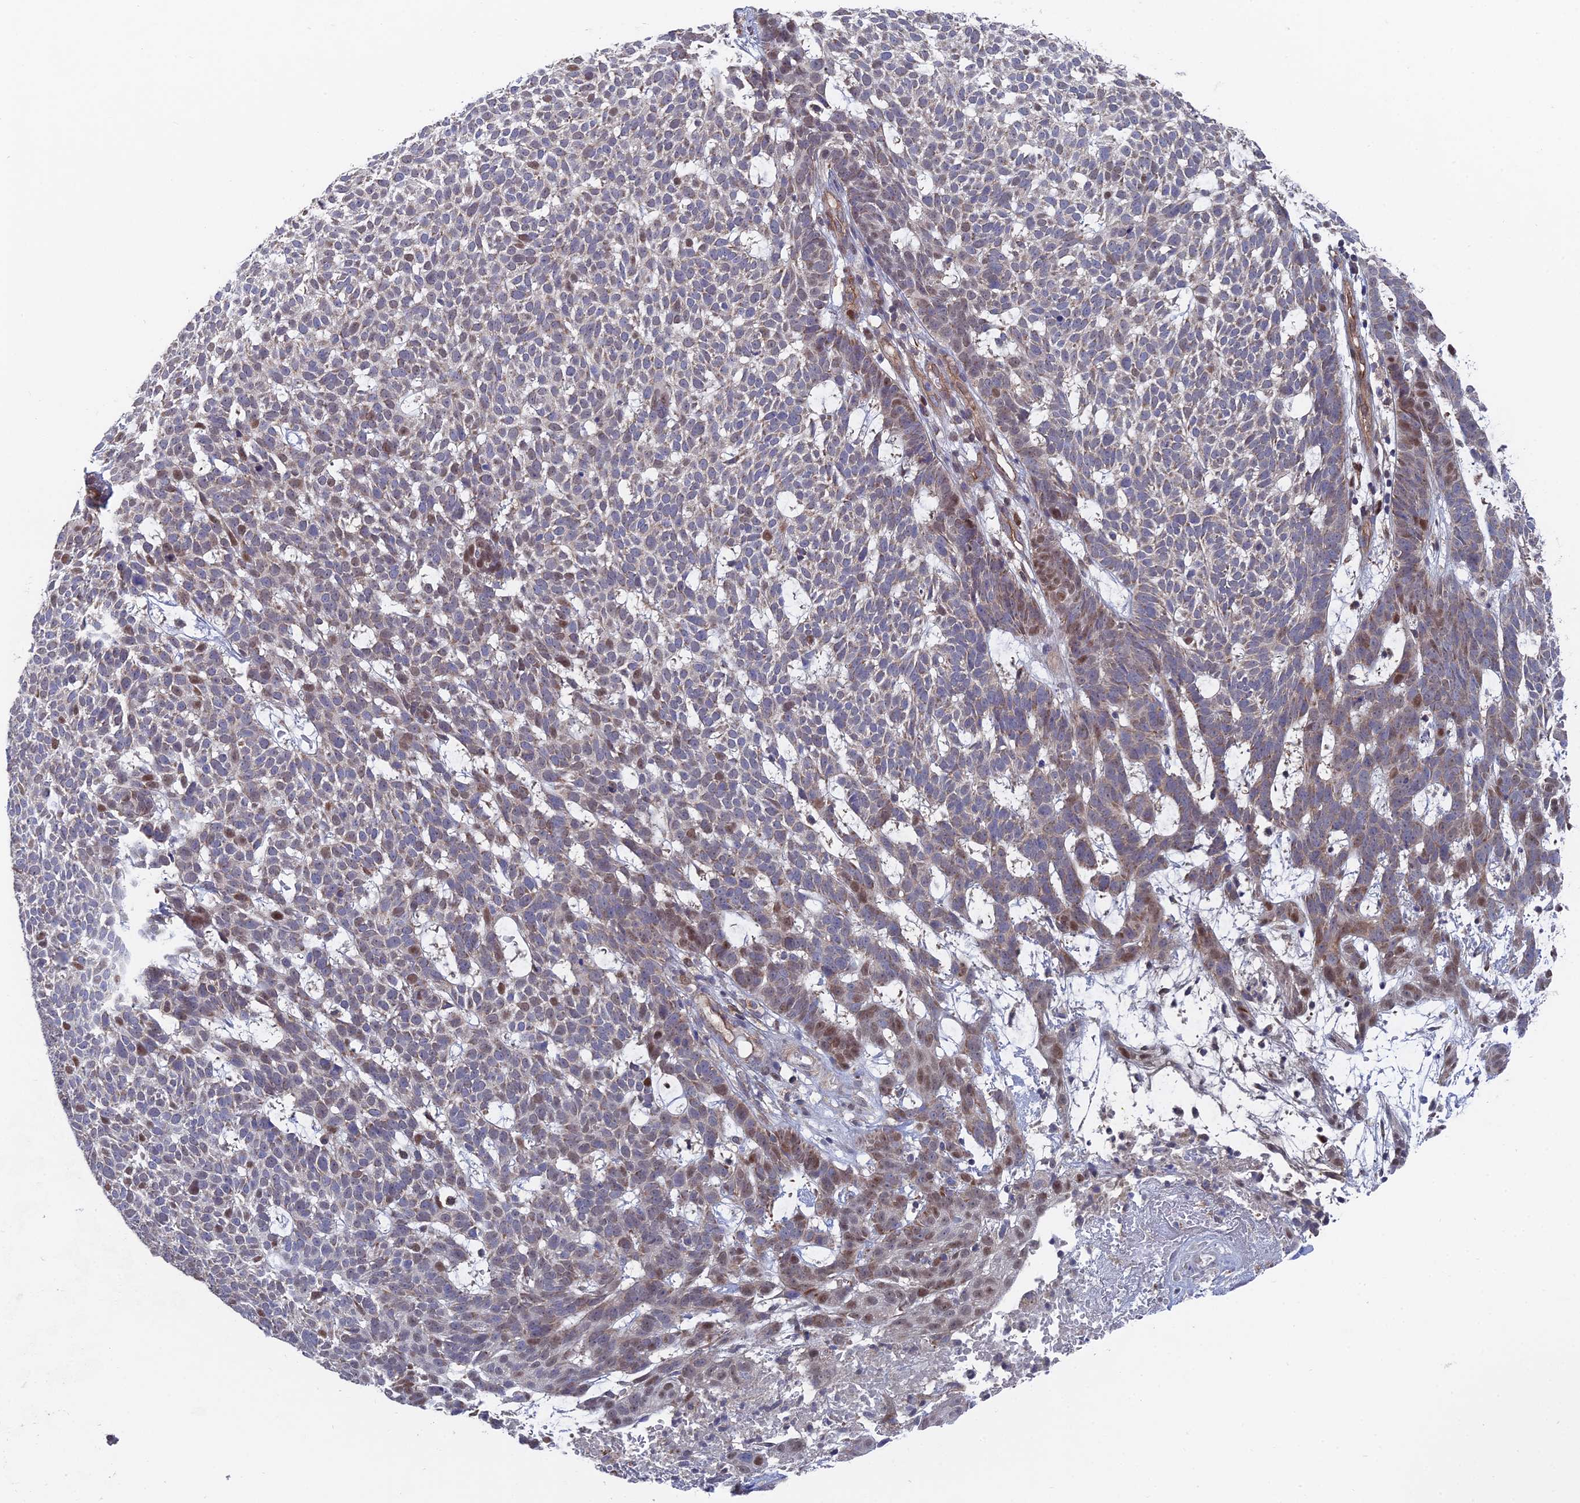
{"staining": {"intensity": "moderate", "quantity": "<25%", "location": "nuclear"}, "tissue": "skin cancer", "cell_type": "Tumor cells", "image_type": "cancer", "snomed": [{"axis": "morphology", "description": "Basal cell carcinoma"}, {"axis": "topography", "description": "Skin"}], "caption": "IHC (DAB) staining of skin basal cell carcinoma reveals moderate nuclear protein expression in approximately <25% of tumor cells.", "gene": "UNC5D", "patient": {"sex": "female", "age": 78}}